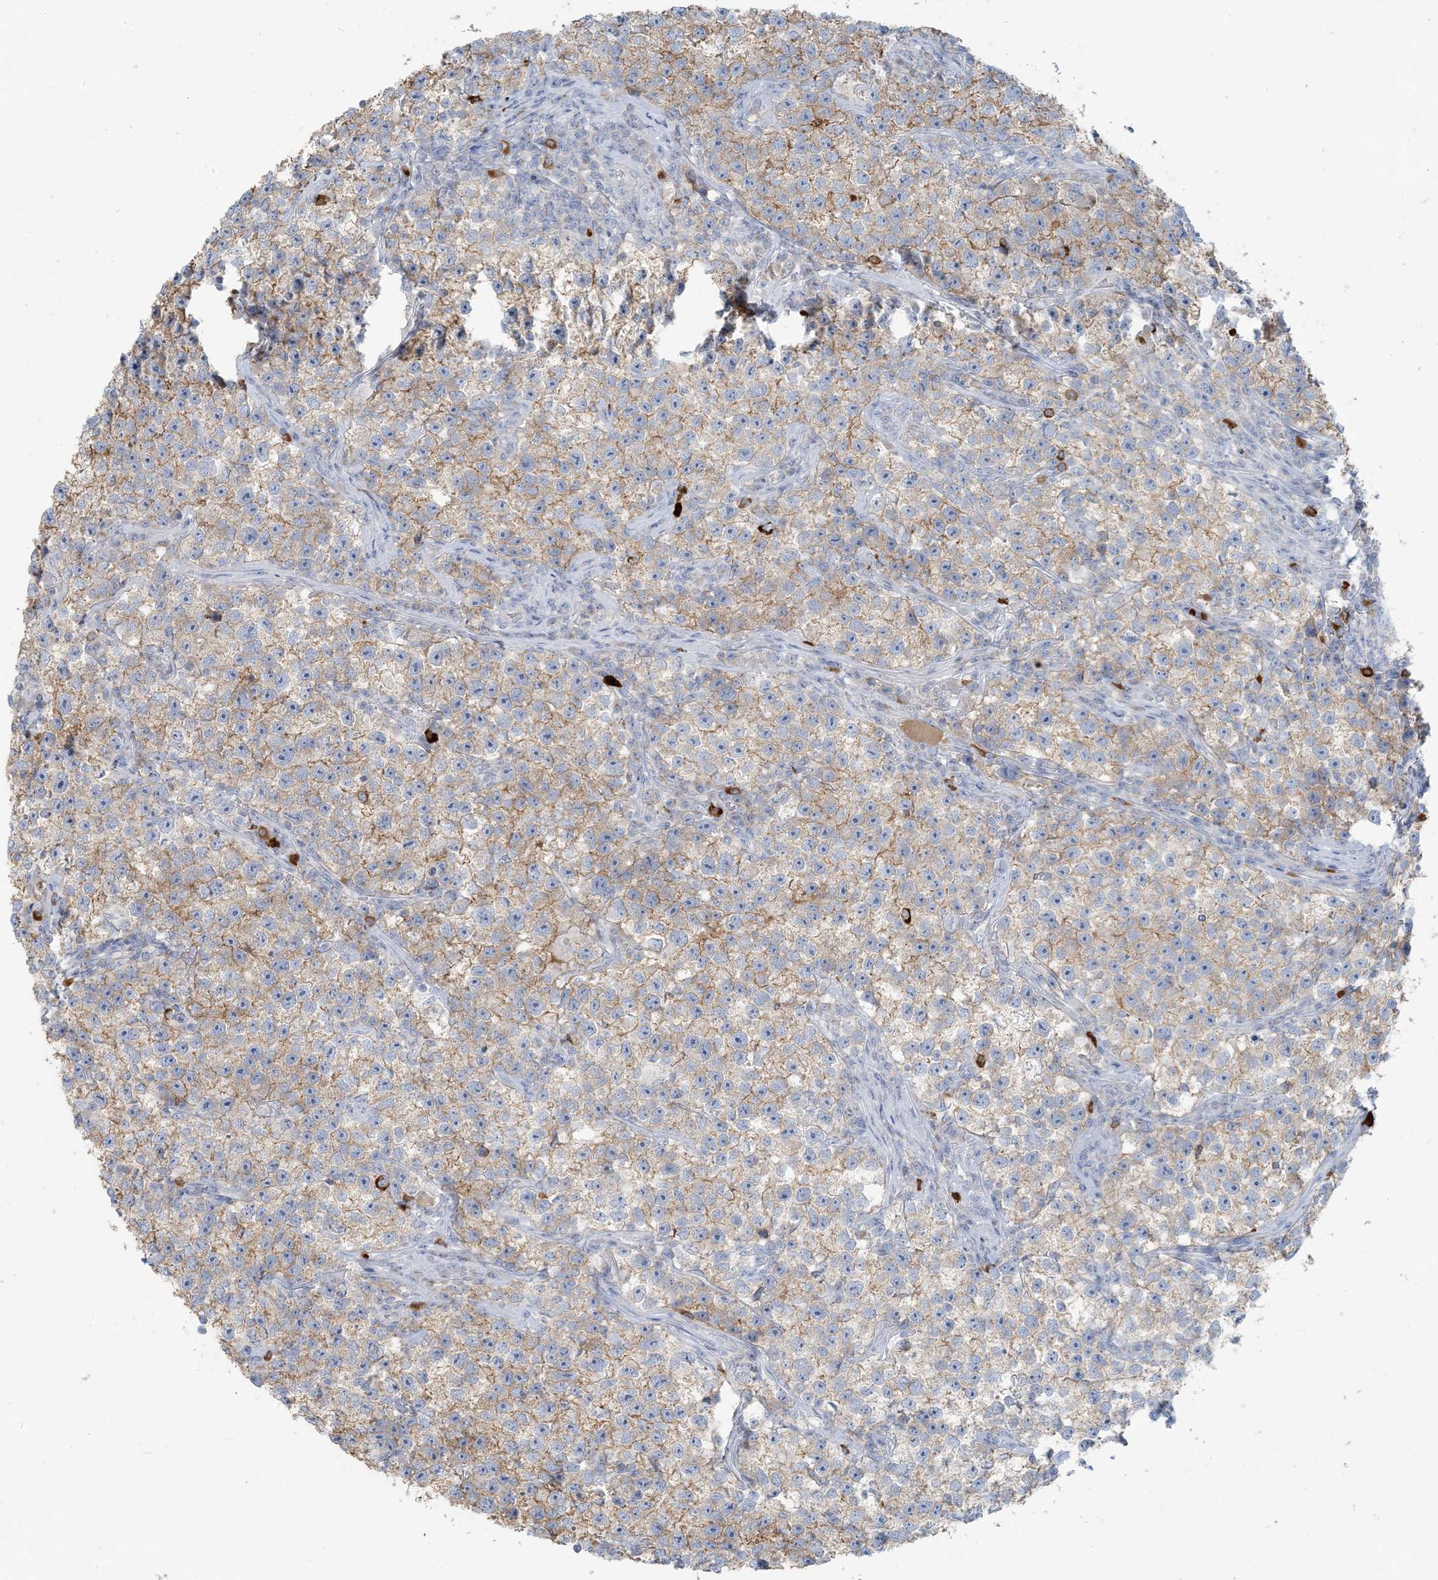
{"staining": {"intensity": "weak", "quantity": ">75%", "location": "cytoplasmic/membranous"}, "tissue": "testis cancer", "cell_type": "Tumor cells", "image_type": "cancer", "snomed": [{"axis": "morphology", "description": "Seminoma, NOS"}, {"axis": "topography", "description": "Testis"}], "caption": "Immunohistochemical staining of human testis cancer shows weak cytoplasmic/membranous protein positivity in about >75% of tumor cells. (Stains: DAB (3,3'-diaminobenzidine) in brown, nuclei in blue, Microscopy: brightfield microscopy at high magnification).", "gene": "SCML1", "patient": {"sex": "male", "age": 22}}